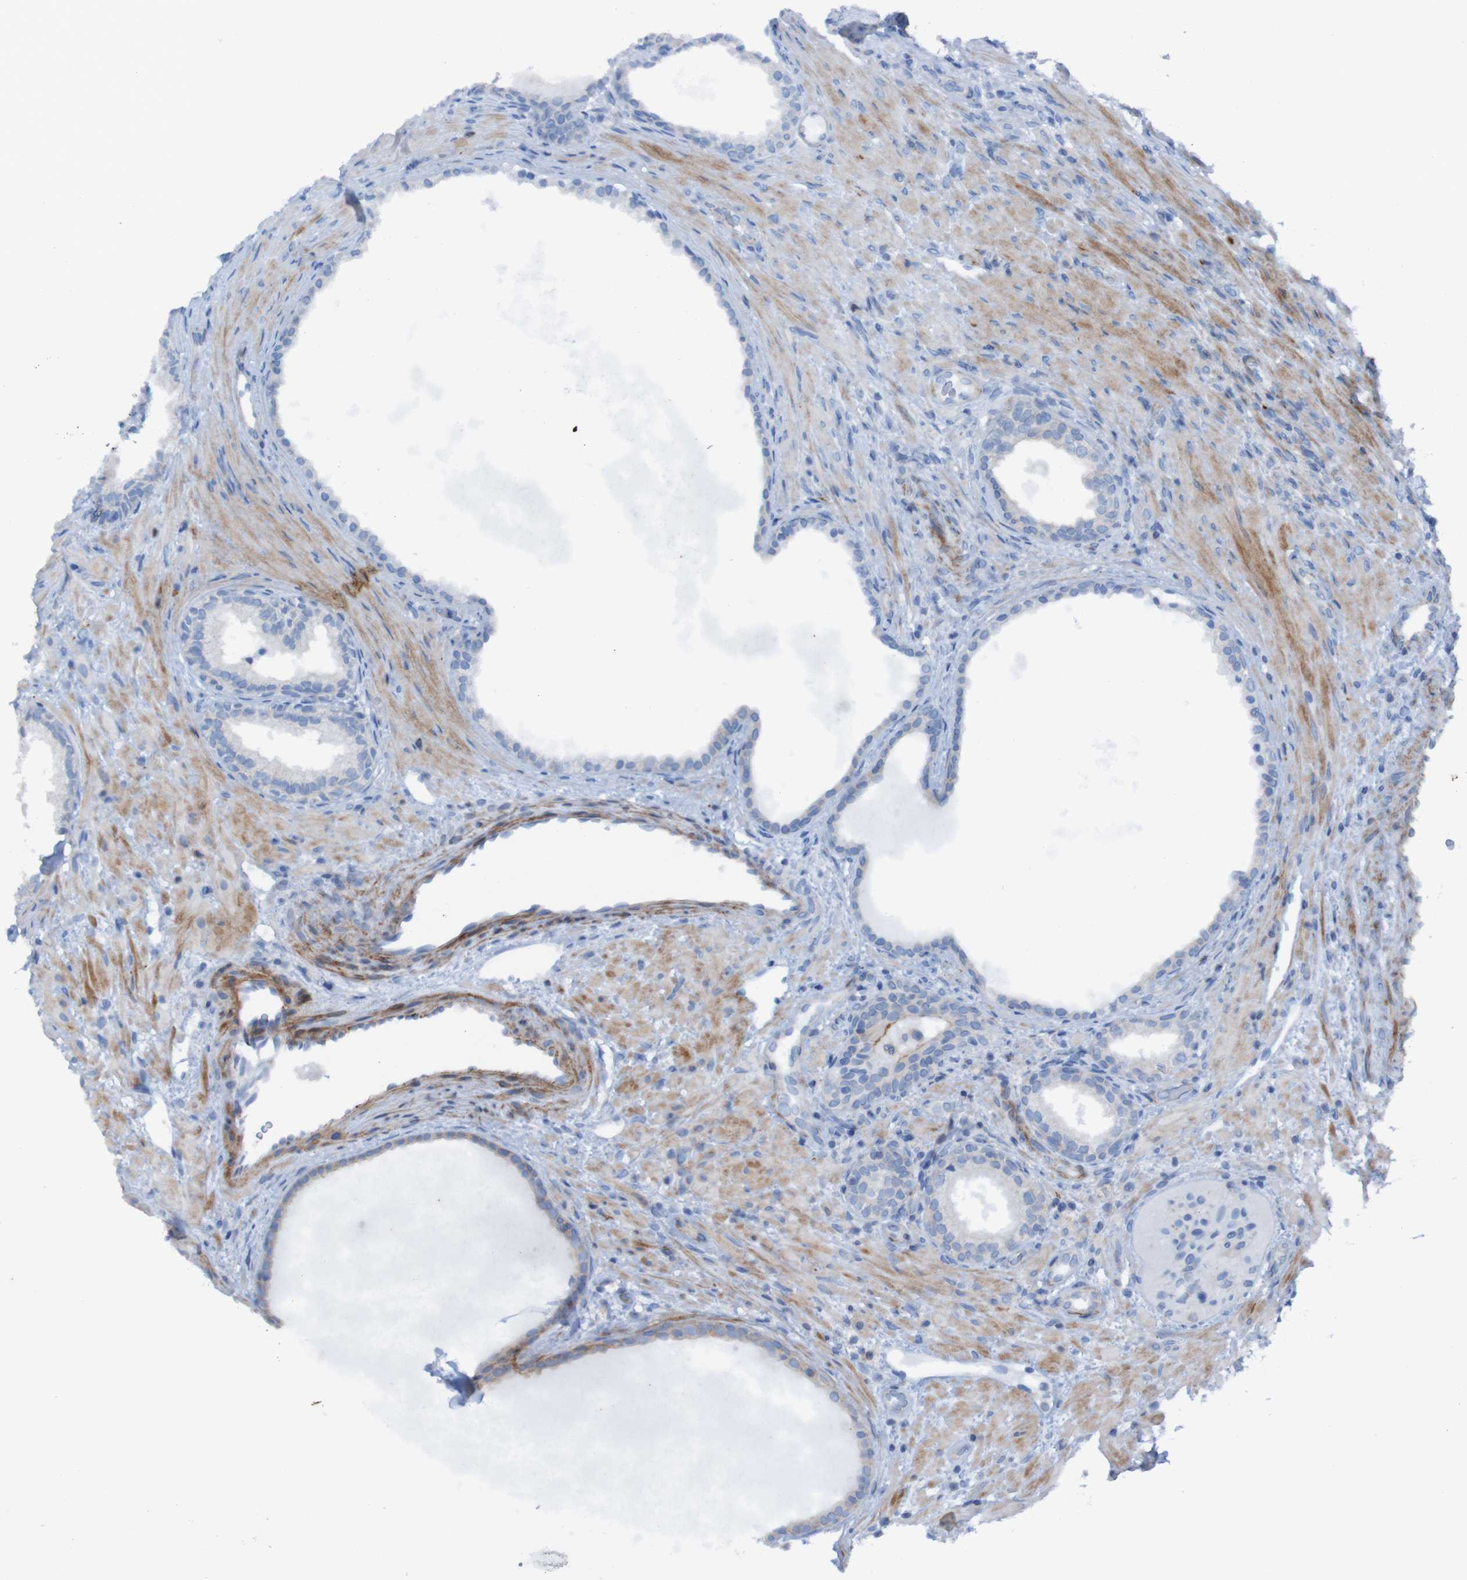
{"staining": {"intensity": "negative", "quantity": "none", "location": "none"}, "tissue": "prostate", "cell_type": "Glandular cells", "image_type": "normal", "snomed": [{"axis": "morphology", "description": "Normal tissue, NOS"}, {"axis": "topography", "description": "Prostate"}], "caption": "High magnification brightfield microscopy of benign prostate stained with DAB (brown) and counterstained with hematoxylin (blue): glandular cells show no significant staining. (DAB (3,3'-diaminobenzidine) immunohistochemistry (IHC) visualized using brightfield microscopy, high magnification).", "gene": "RNF182", "patient": {"sex": "male", "age": 76}}